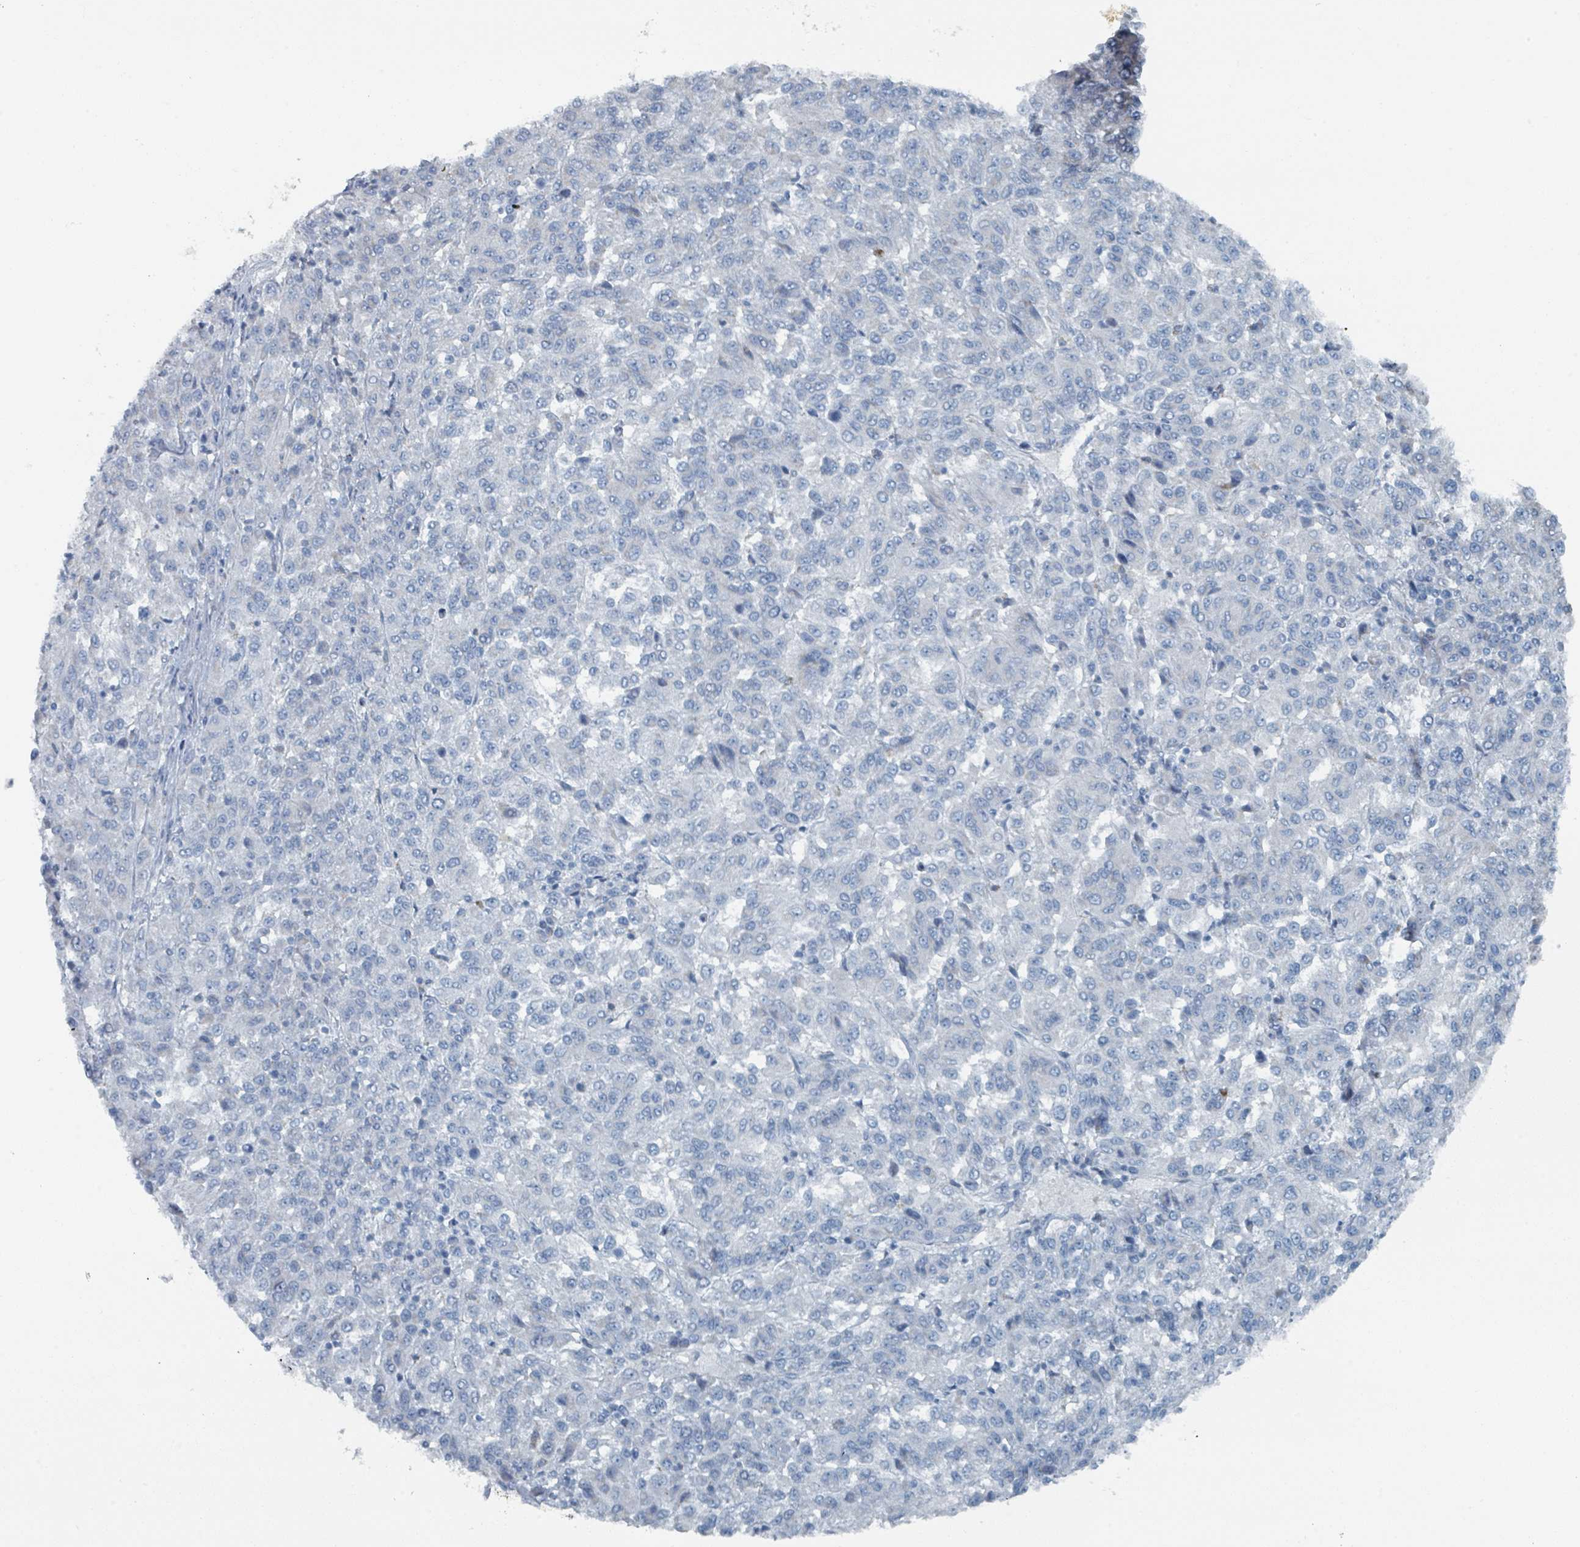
{"staining": {"intensity": "negative", "quantity": "none", "location": "none"}, "tissue": "melanoma", "cell_type": "Tumor cells", "image_type": "cancer", "snomed": [{"axis": "morphology", "description": "Malignant melanoma, Metastatic site"}, {"axis": "topography", "description": "Lung"}], "caption": "Immunohistochemistry of malignant melanoma (metastatic site) reveals no staining in tumor cells.", "gene": "GAMT", "patient": {"sex": "male", "age": 64}}